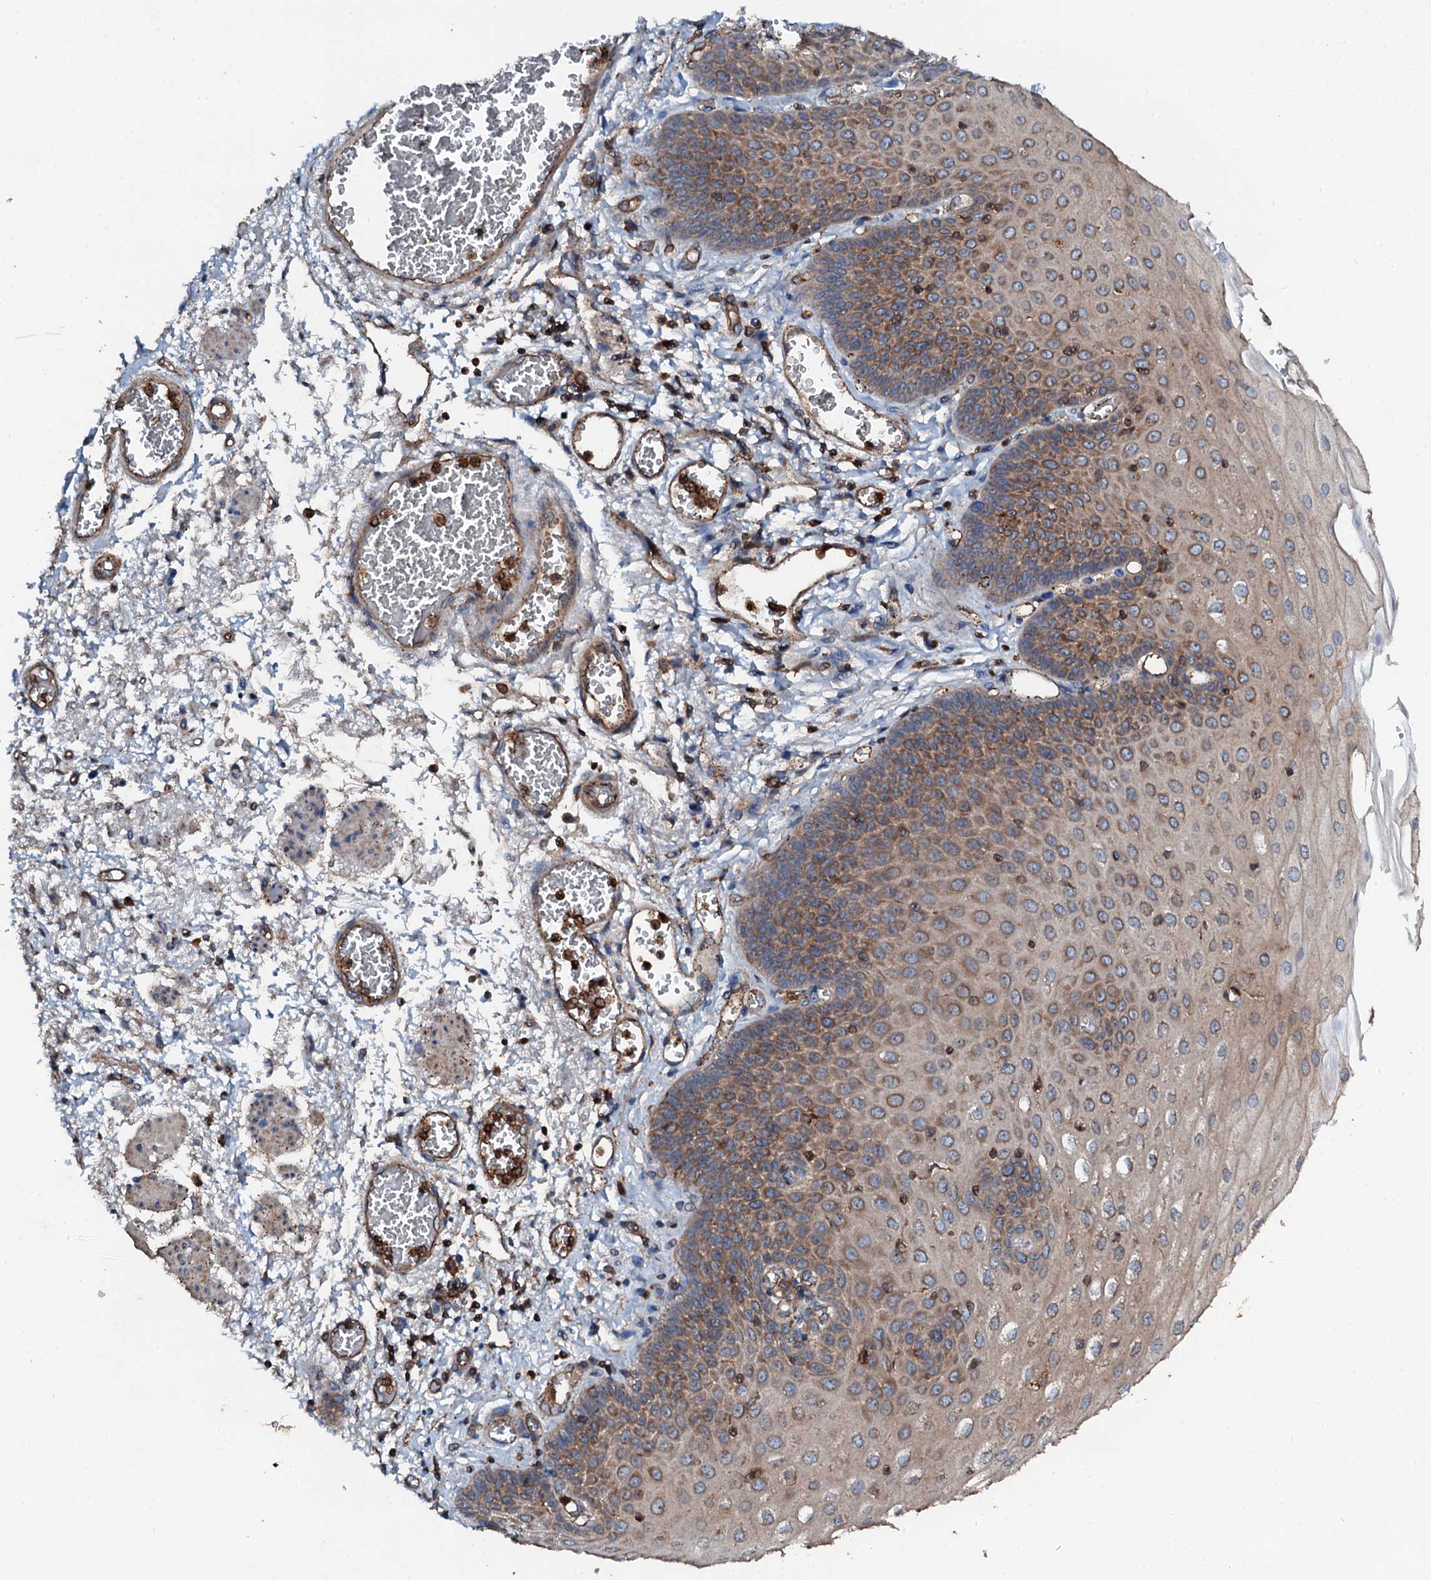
{"staining": {"intensity": "moderate", "quantity": "25%-75%", "location": "cytoplasmic/membranous"}, "tissue": "esophagus", "cell_type": "Squamous epithelial cells", "image_type": "normal", "snomed": [{"axis": "morphology", "description": "Normal tissue, NOS"}, {"axis": "topography", "description": "Esophagus"}], "caption": "IHC of unremarkable human esophagus exhibits medium levels of moderate cytoplasmic/membranous expression in about 25%-75% of squamous epithelial cells.", "gene": "GRK2", "patient": {"sex": "male", "age": 81}}